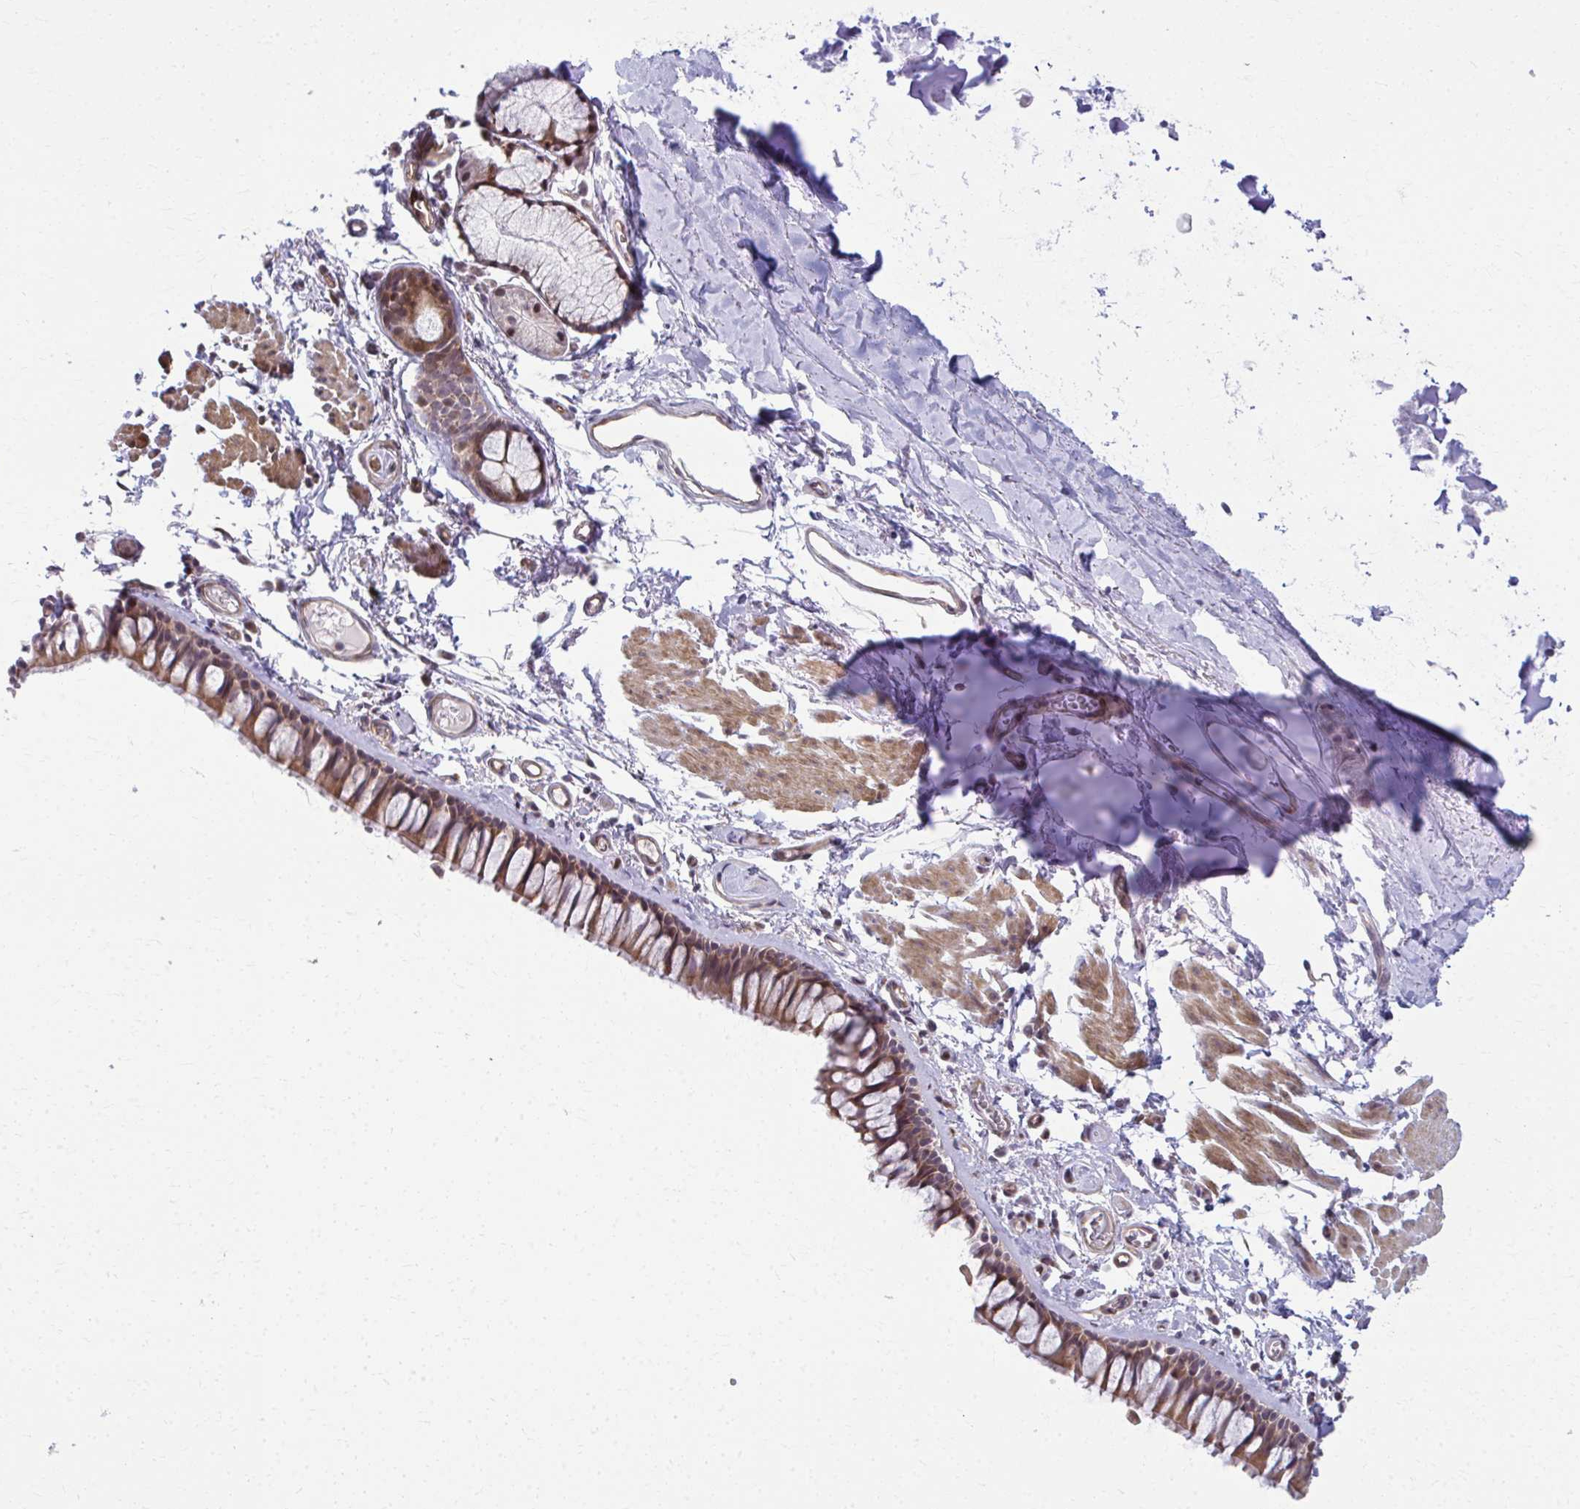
{"staining": {"intensity": "moderate", "quantity": ">75%", "location": "cytoplasmic/membranous,nuclear"}, "tissue": "bronchus", "cell_type": "Respiratory epithelial cells", "image_type": "normal", "snomed": [{"axis": "morphology", "description": "Normal tissue, NOS"}, {"axis": "topography", "description": "Cartilage tissue"}, {"axis": "topography", "description": "Bronchus"}], "caption": "A photomicrograph of human bronchus stained for a protein demonstrates moderate cytoplasmic/membranous,nuclear brown staining in respiratory epithelial cells. The protein of interest is shown in brown color, while the nuclei are stained blue.", "gene": "MAF1", "patient": {"sex": "female", "age": 79}}